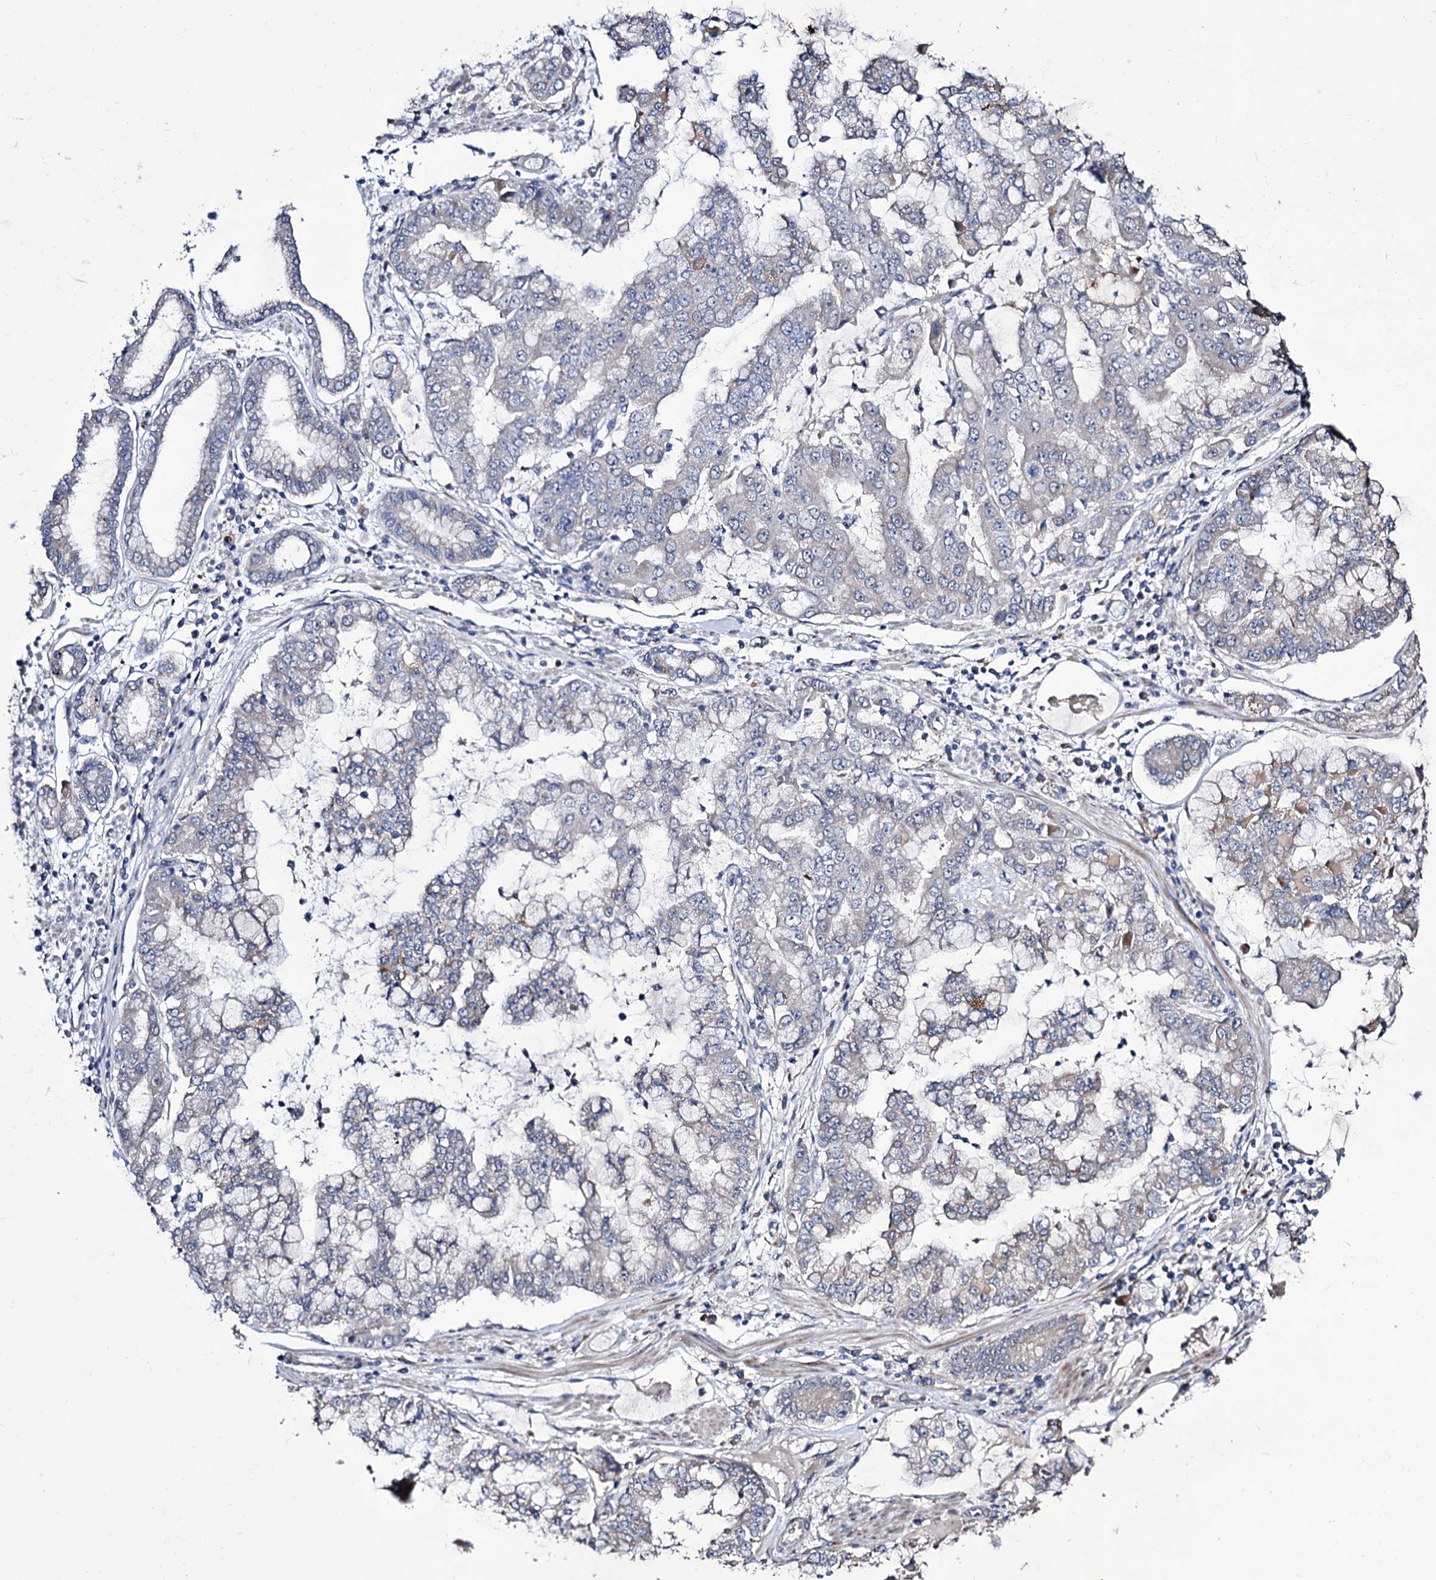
{"staining": {"intensity": "negative", "quantity": "none", "location": "none"}, "tissue": "stomach cancer", "cell_type": "Tumor cells", "image_type": "cancer", "snomed": [{"axis": "morphology", "description": "Adenocarcinoma, NOS"}, {"axis": "topography", "description": "Stomach"}], "caption": "Immunohistochemistry of adenocarcinoma (stomach) shows no positivity in tumor cells.", "gene": "TUBGCP5", "patient": {"sex": "male", "age": 76}}